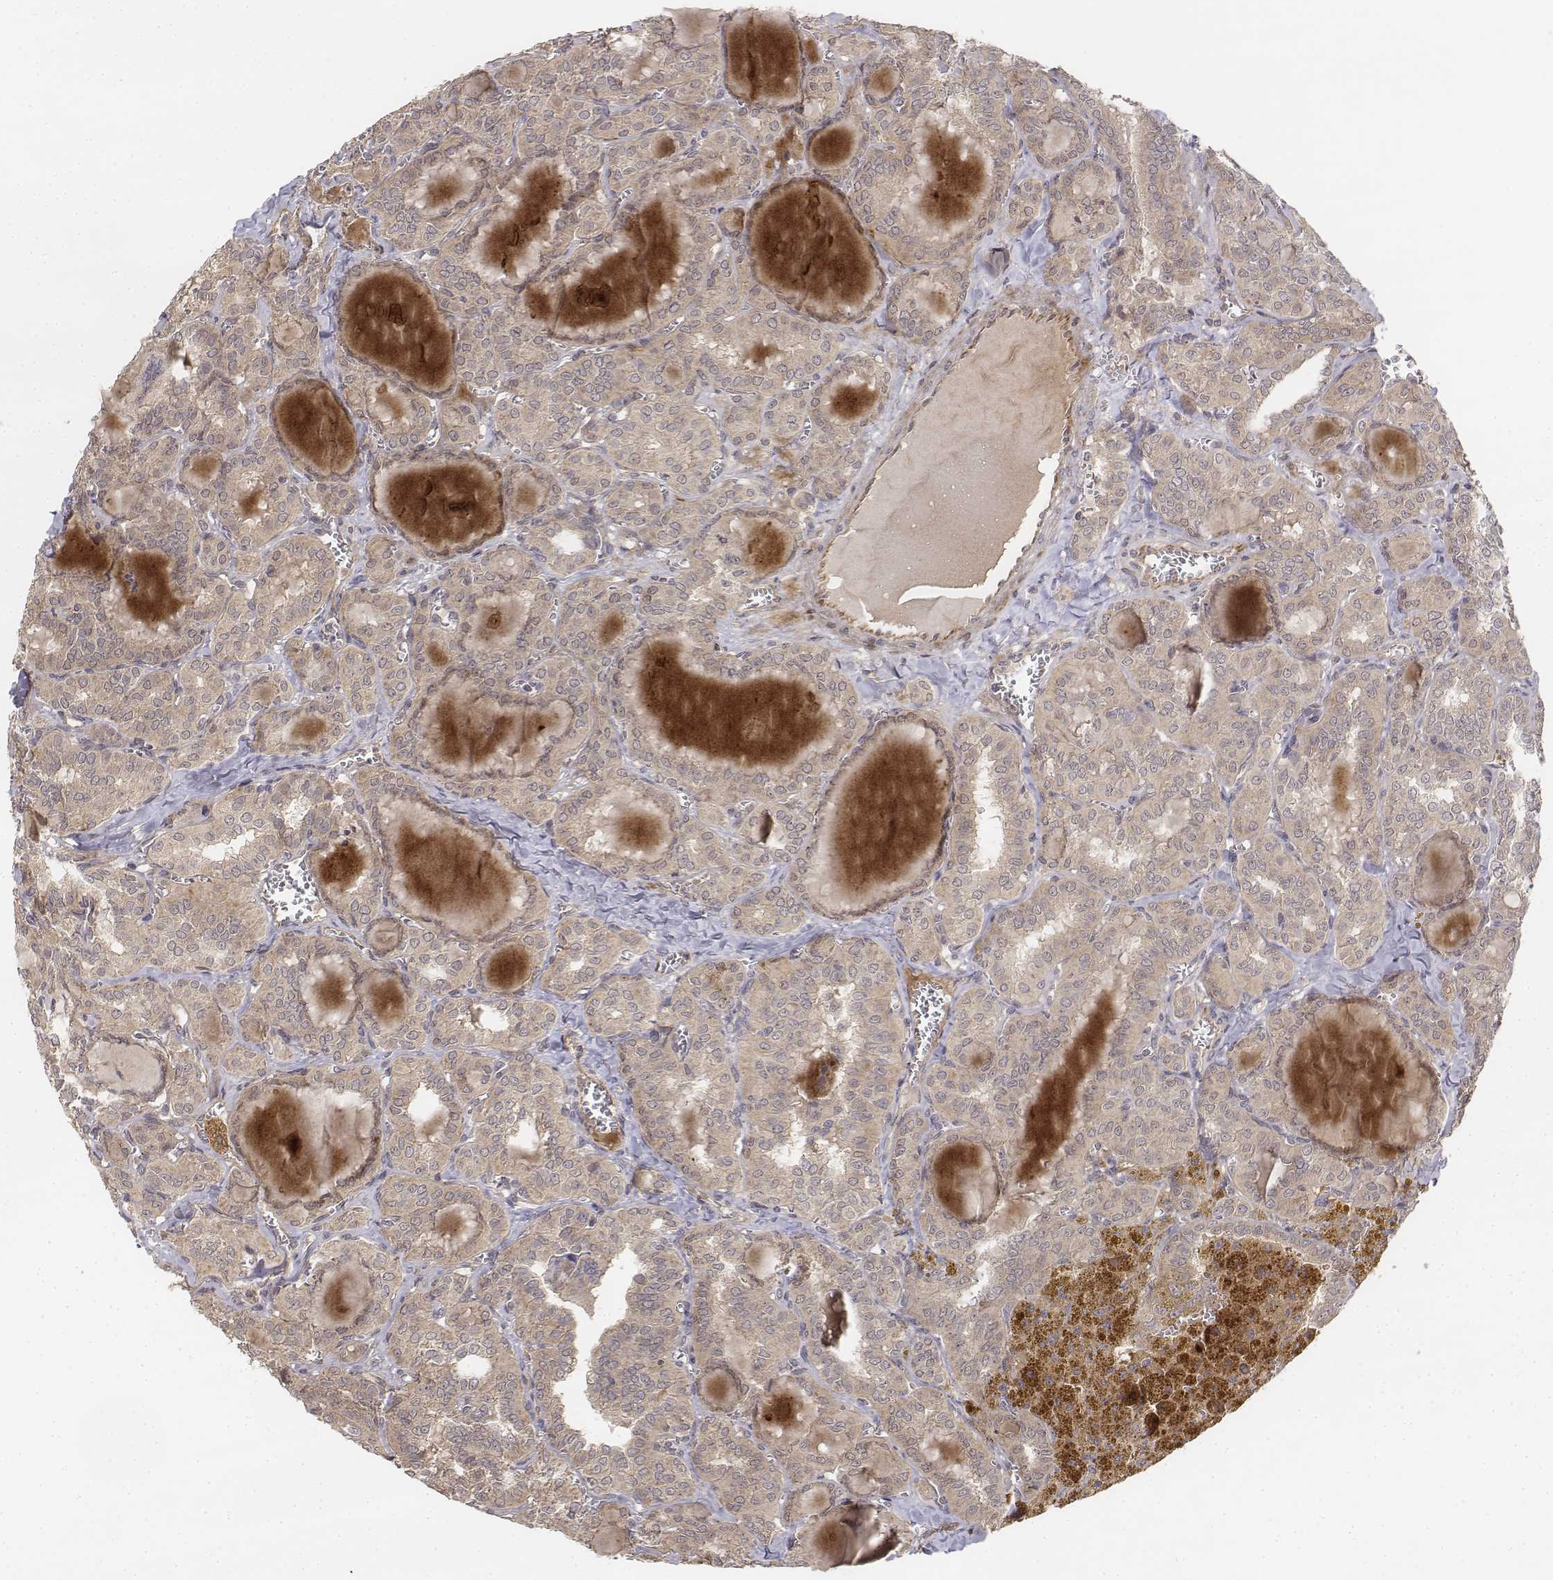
{"staining": {"intensity": "moderate", "quantity": "25%-75%", "location": "cytoplasmic/membranous"}, "tissue": "thyroid cancer", "cell_type": "Tumor cells", "image_type": "cancer", "snomed": [{"axis": "morphology", "description": "Papillary adenocarcinoma, NOS"}, {"axis": "topography", "description": "Thyroid gland"}], "caption": "This micrograph shows thyroid cancer (papillary adenocarcinoma) stained with immunohistochemistry (IHC) to label a protein in brown. The cytoplasmic/membranous of tumor cells show moderate positivity for the protein. Nuclei are counter-stained blue.", "gene": "FBXO21", "patient": {"sex": "female", "age": 41}}